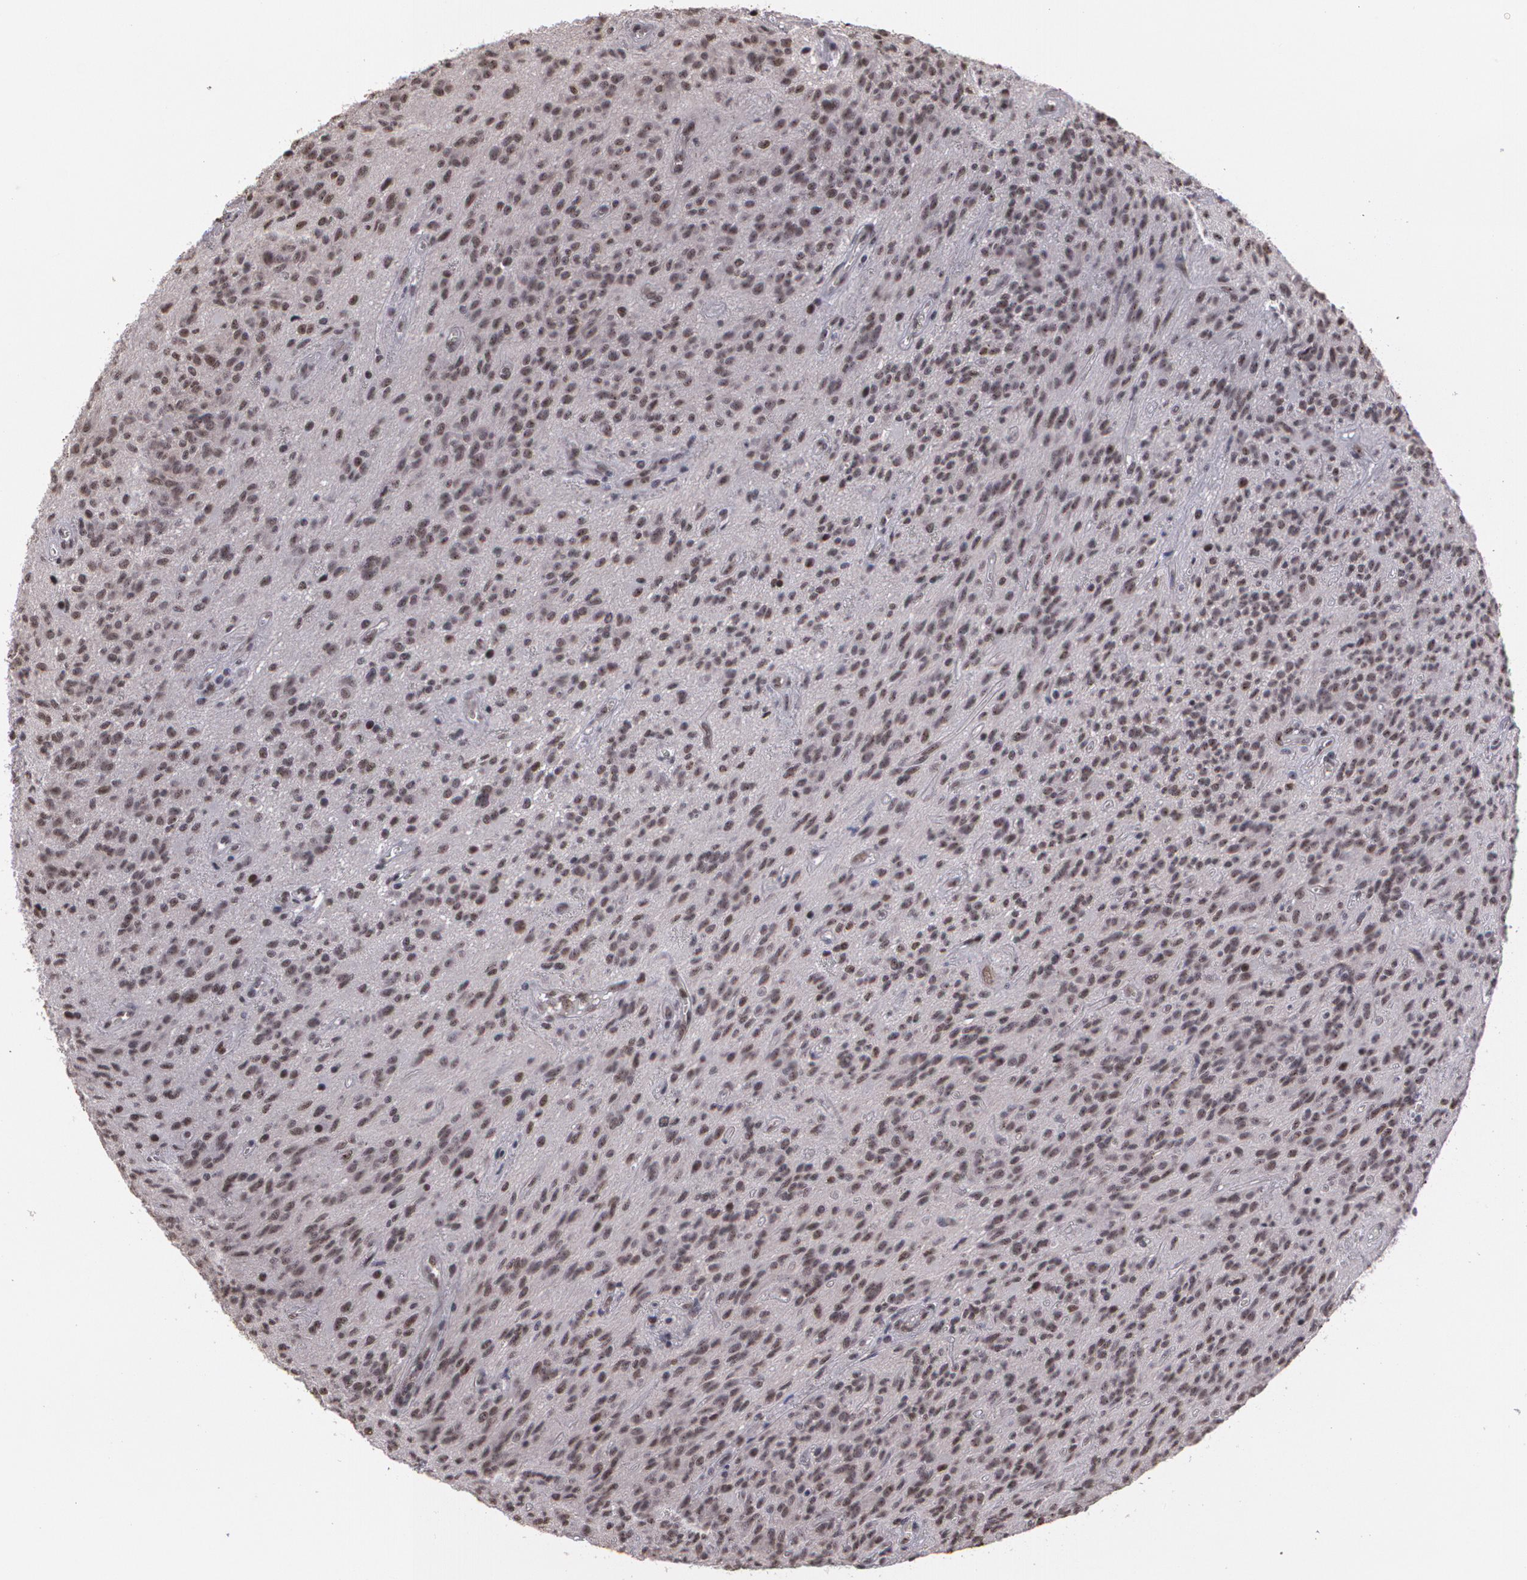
{"staining": {"intensity": "moderate", "quantity": ">75%", "location": "nuclear"}, "tissue": "glioma", "cell_type": "Tumor cells", "image_type": "cancer", "snomed": [{"axis": "morphology", "description": "Glioma, malignant, Low grade"}, {"axis": "topography", "description": "Brain"}], "caption": "Moderate nuclear staining for a protein is appreciated in about >75% of tumor cells of malignant glioma (low-grade) using immunohistochemistry.", "gene": "C6orf15", "patient": {"sex": "female", "age": 15}}